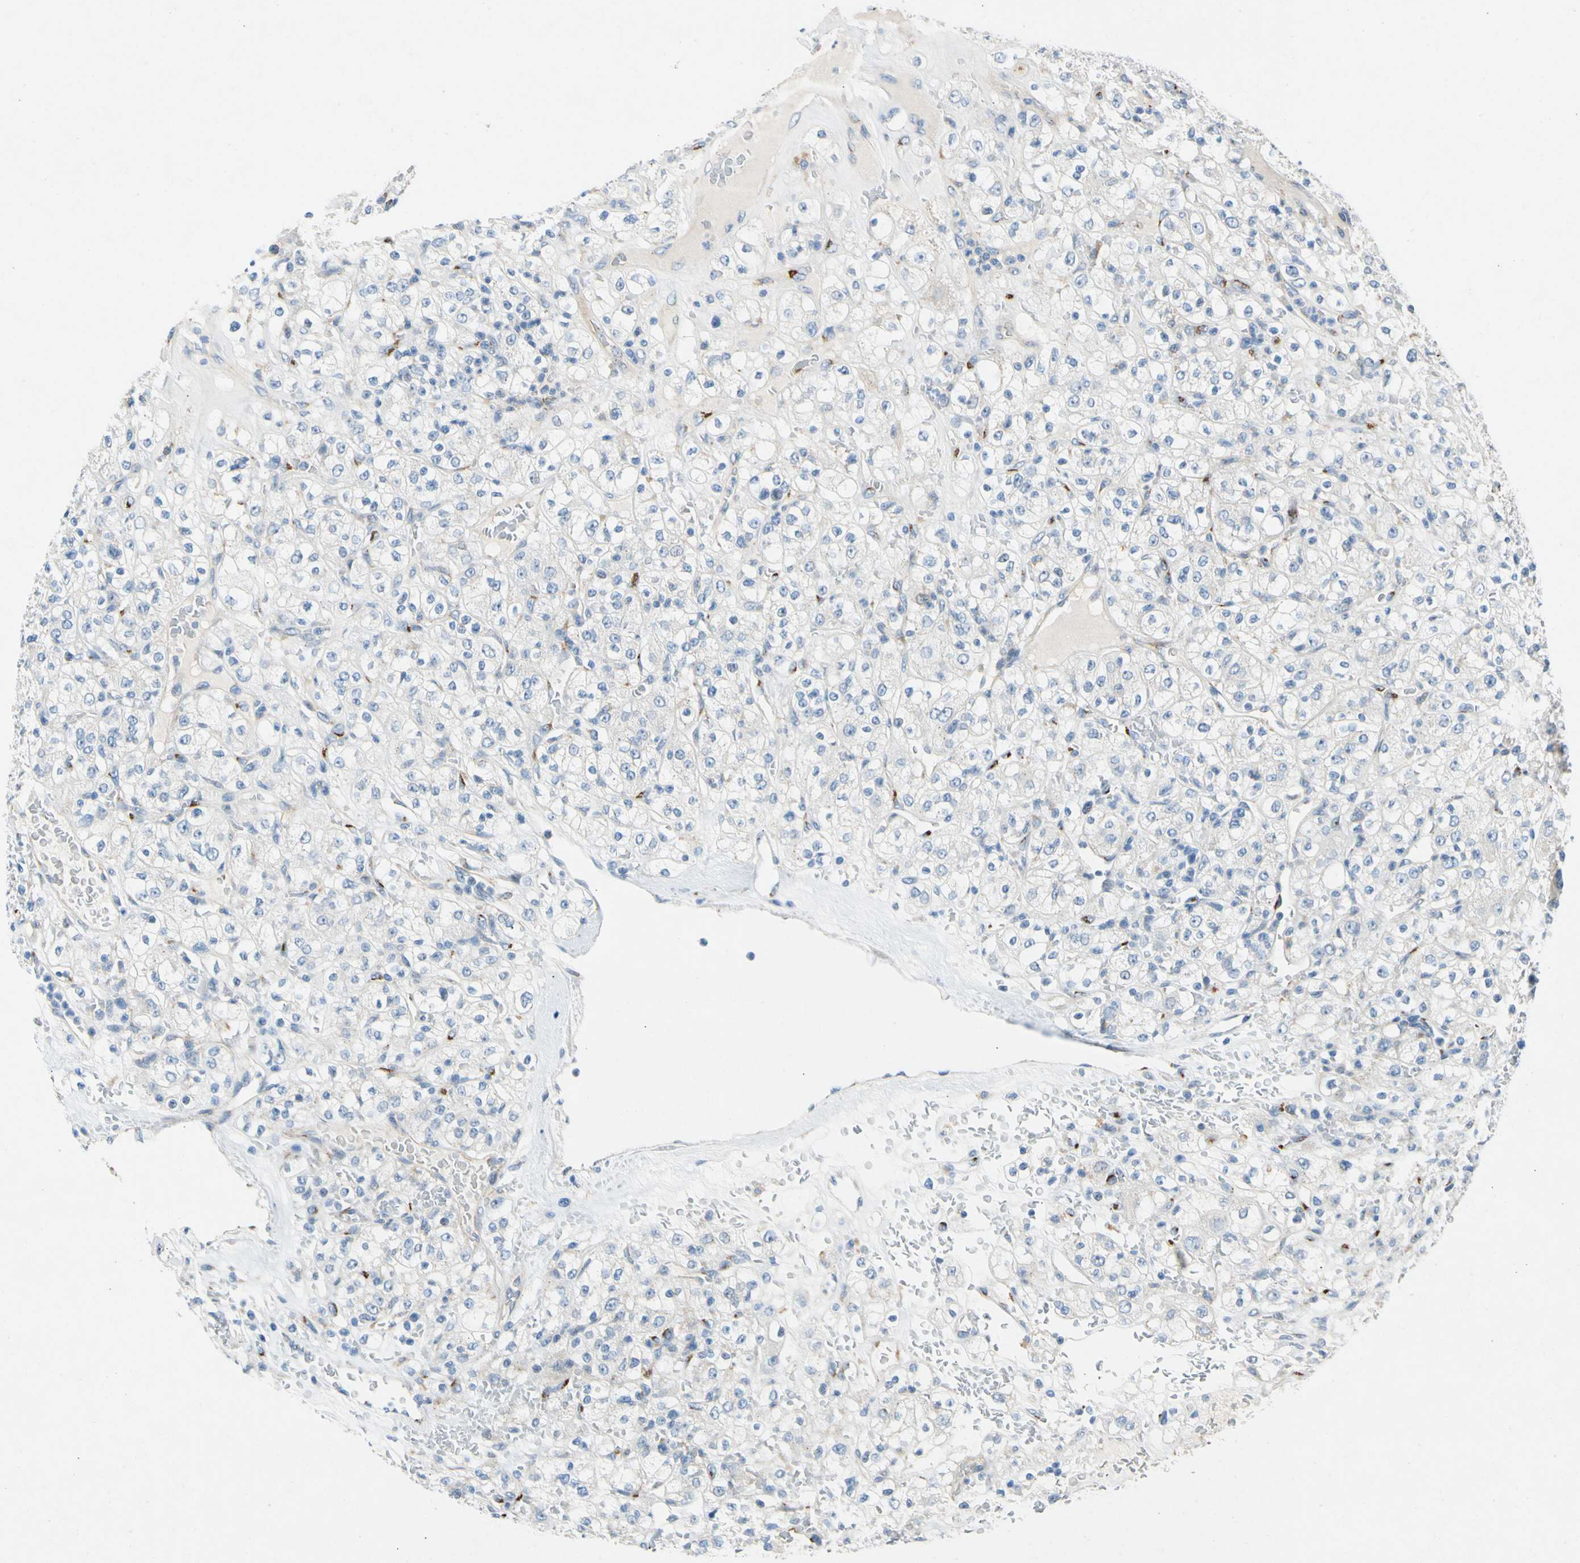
{"staining": {"intensity": "negative", "quantity": "none", "location": "none"}, "tissue": "renal cancer", "cell_type": "Tumor cells", "image_type": "cancer", "snomed": [{"axis": "morphology", "description": "Normal tissue, NOS"}, {"axis": "morphology", "description": "Adenocarcinoma, NOS"}, {"axis": "topography", "description": "Kidney"}], "caption": "Tumor cells show no significant protein staining in adenocarcinoma (renal).", "gene": "GASK1B", "patient": {"sex": "female", "age": 72}}